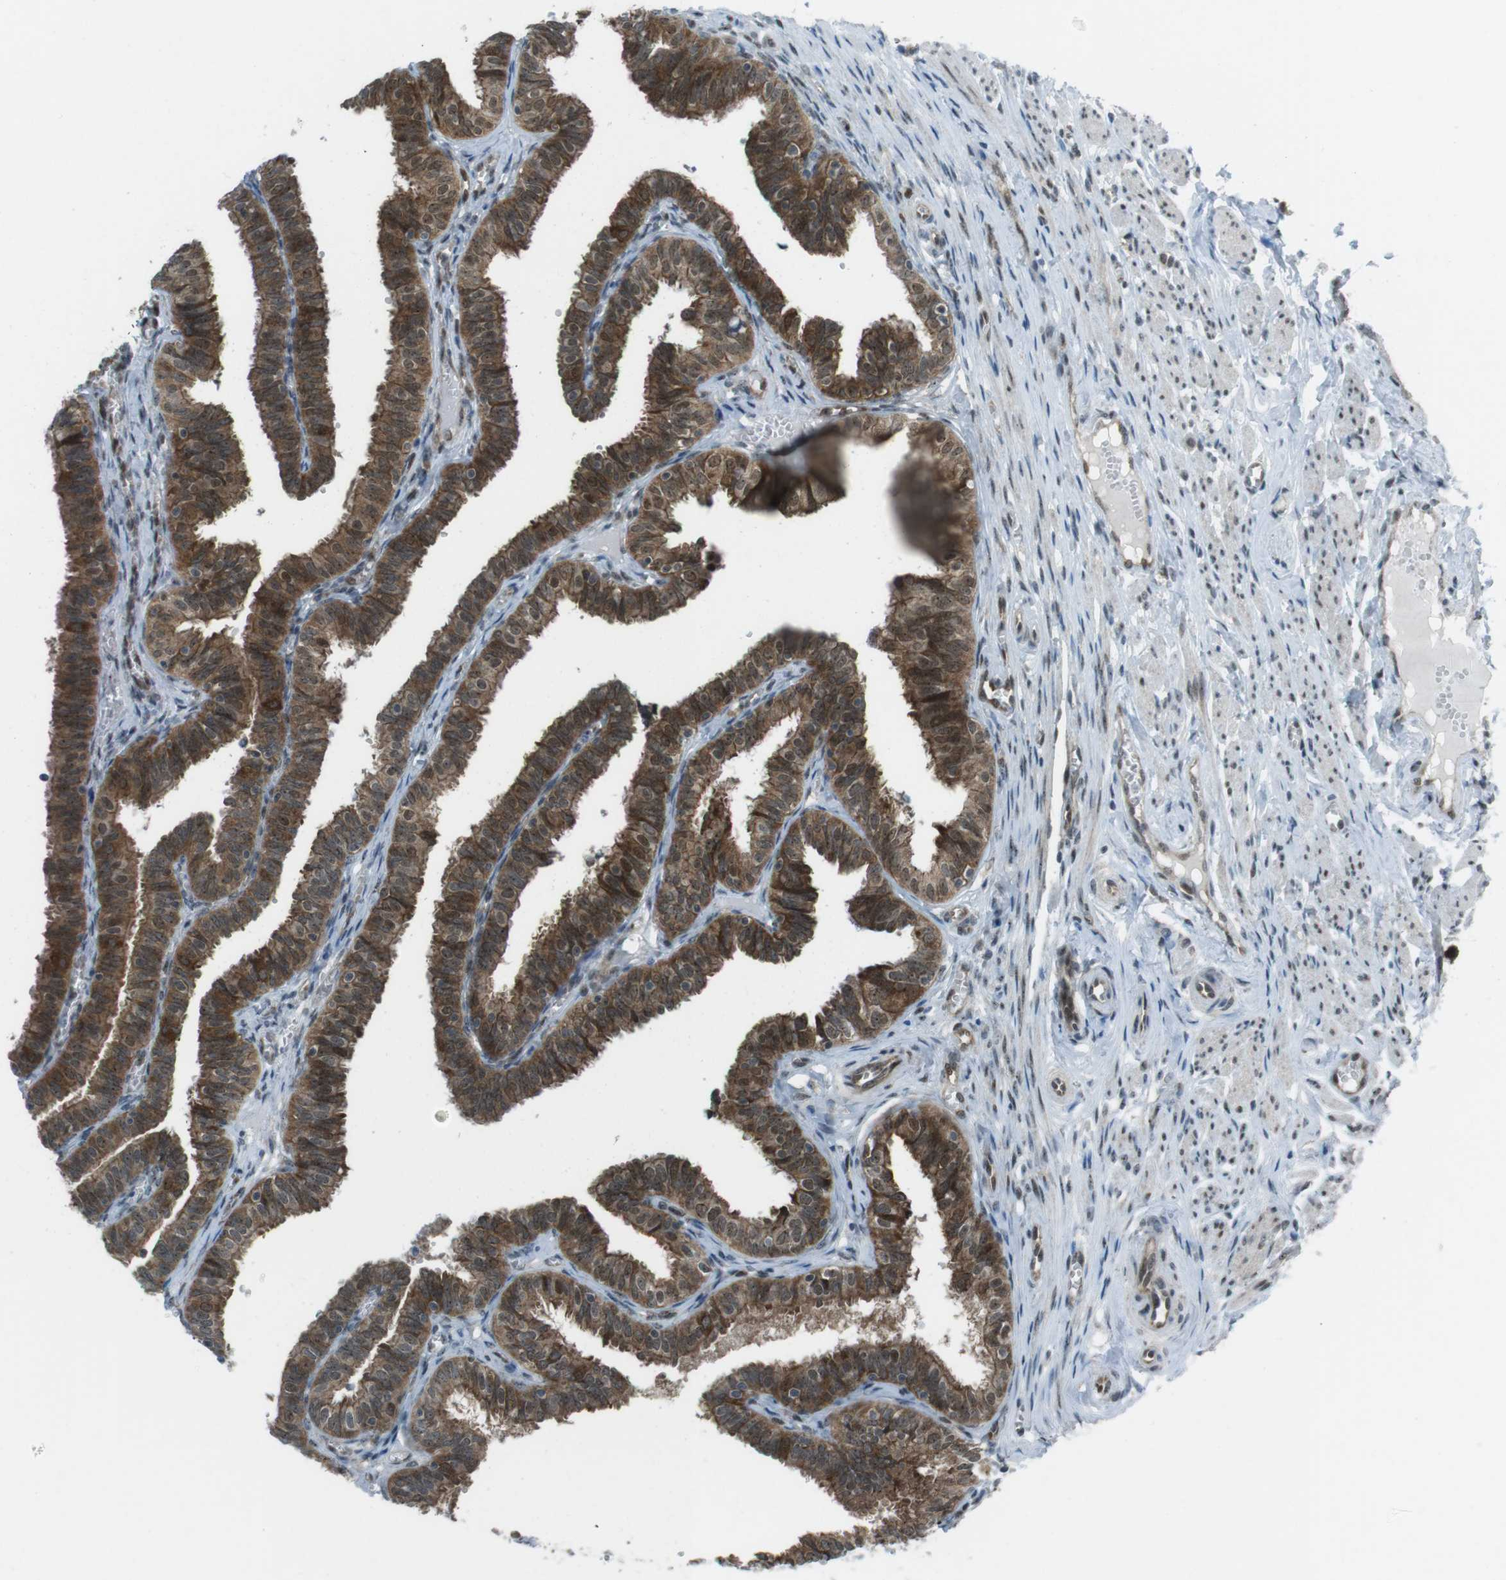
{"staining": {"intensity": "strong", "quantity": ">75%", "location": "cytoplasmic/membranous,nuclear"}, "tissue": "fallopian tube", "cell_type": "Glandular cells", "image_type": "normal", "snomed": [{"axis": "morphology", "description": "Normal tissue, NOS"}, {"axis": "topography", "description": "Fallopian tube"}], "caption": "About >75% of glandular cells in unremarkable fallopian tube exhibit strong cytoplasmic/membranous,nuclear protein staining as visualized by brown immunohistochemical staining.", "gene": "CSNK1D", "patient": {"sex": "female", "age": 46}}